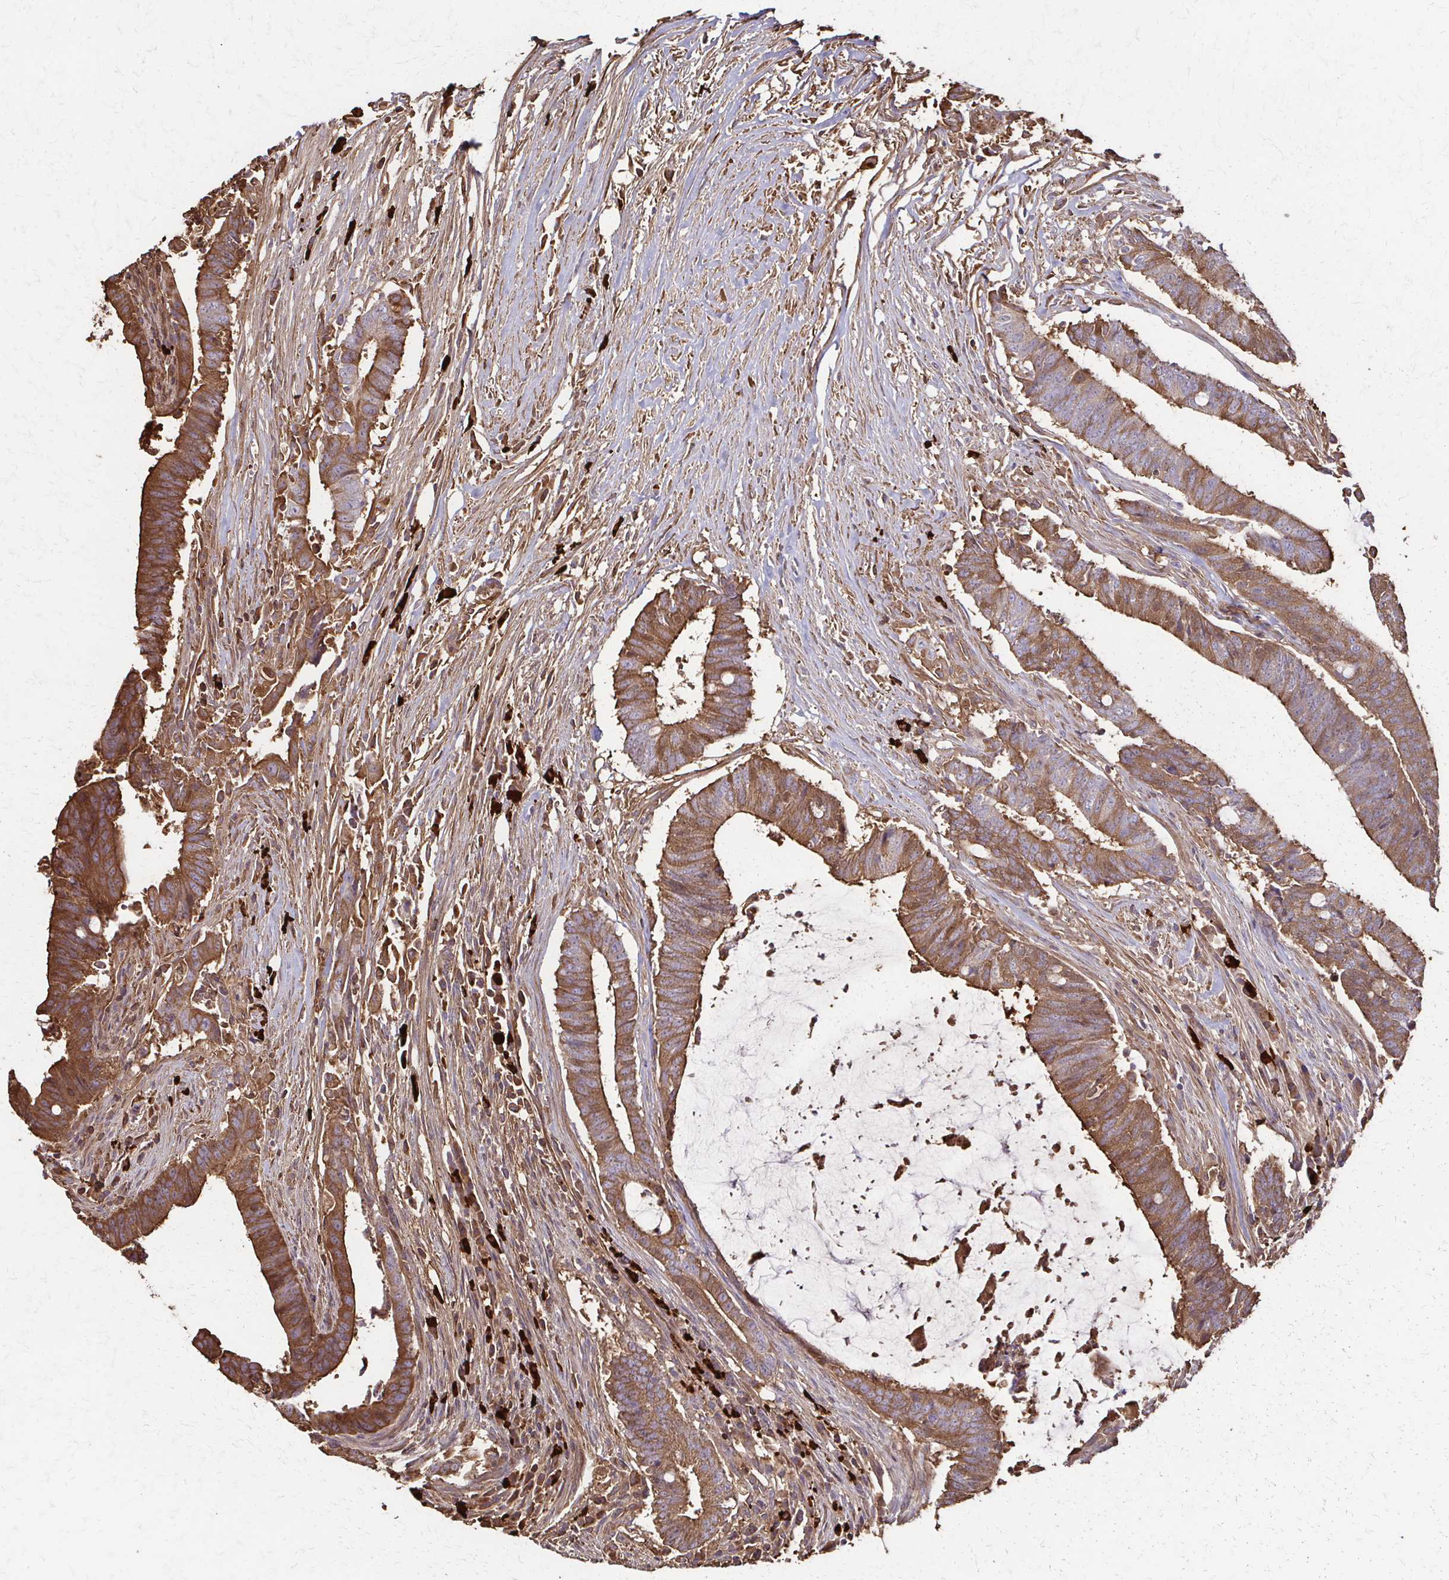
{"staining": {"intensity": "moderate", "quantity": "25%-75%", "location": "cytoplasmic/membranous"}, "tissue": "colorectal cancer", "cell_type": "Tumor cells", "image_type": "cancer", "snomed": [{"axis": "morphology", "description": "Adenocarcinoma, NOS"}, {"axis": "topography", "description": "Colon"}], "caption": "IHC photomicrograph of neoplastic tissue: colorectal cancer (adenocarcinoma) stained using IHC displays medium levels of moderate protein expression localized specifically in the cytoplasmic/membranous of tumor cells, appearing as a cytoplasmic/membranous brown color.", "gene": "IL18BP", "patient": {"sex": "female", "age": 43}}